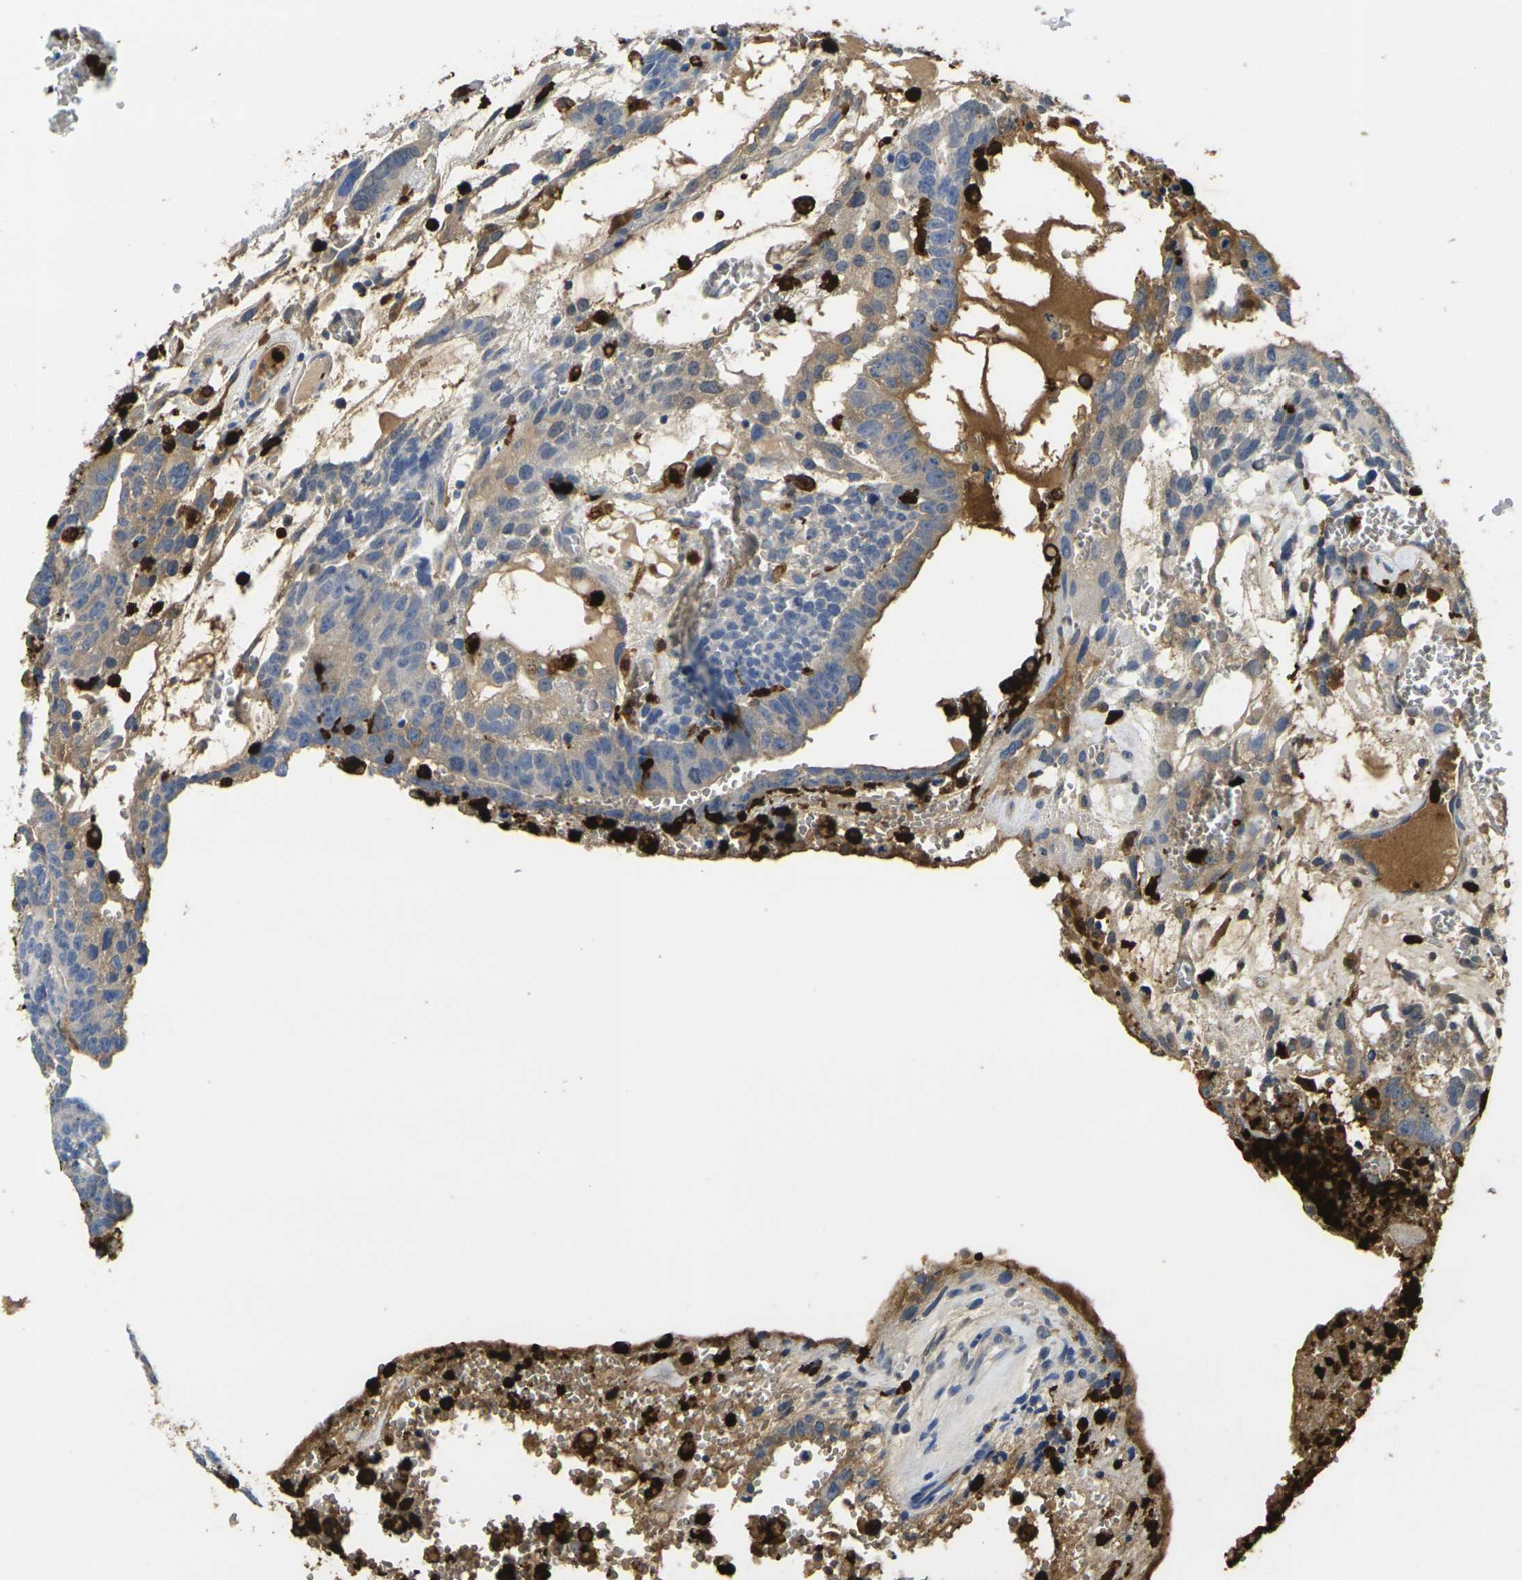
{"staining": {"intensity": "weak", "quantity": "25%-75%", "location": "cytoplasmic/membranous"}, "tissue": "testis cancer", "cell_type": "Tumor cells", "image_type": "cancer", "snomed": [{"axis": "morphology", "description": "Seminoma, NOS"}, {"axis": "morphology", "description": "Carcinoma, Embryonal, NOS"}, {"axis": "topography", "description": "Testis"}], "caption": "Testis cancer stained with DAB immunohistochemistry demonstrates low levels of weak cytoplasmic/membranous expression in about 25%-75% of tumor cells. (IHC, brightfield microscopy, high magnification).", "gene": "S100A9", "patient": {"sex": "male", "age": 52}}